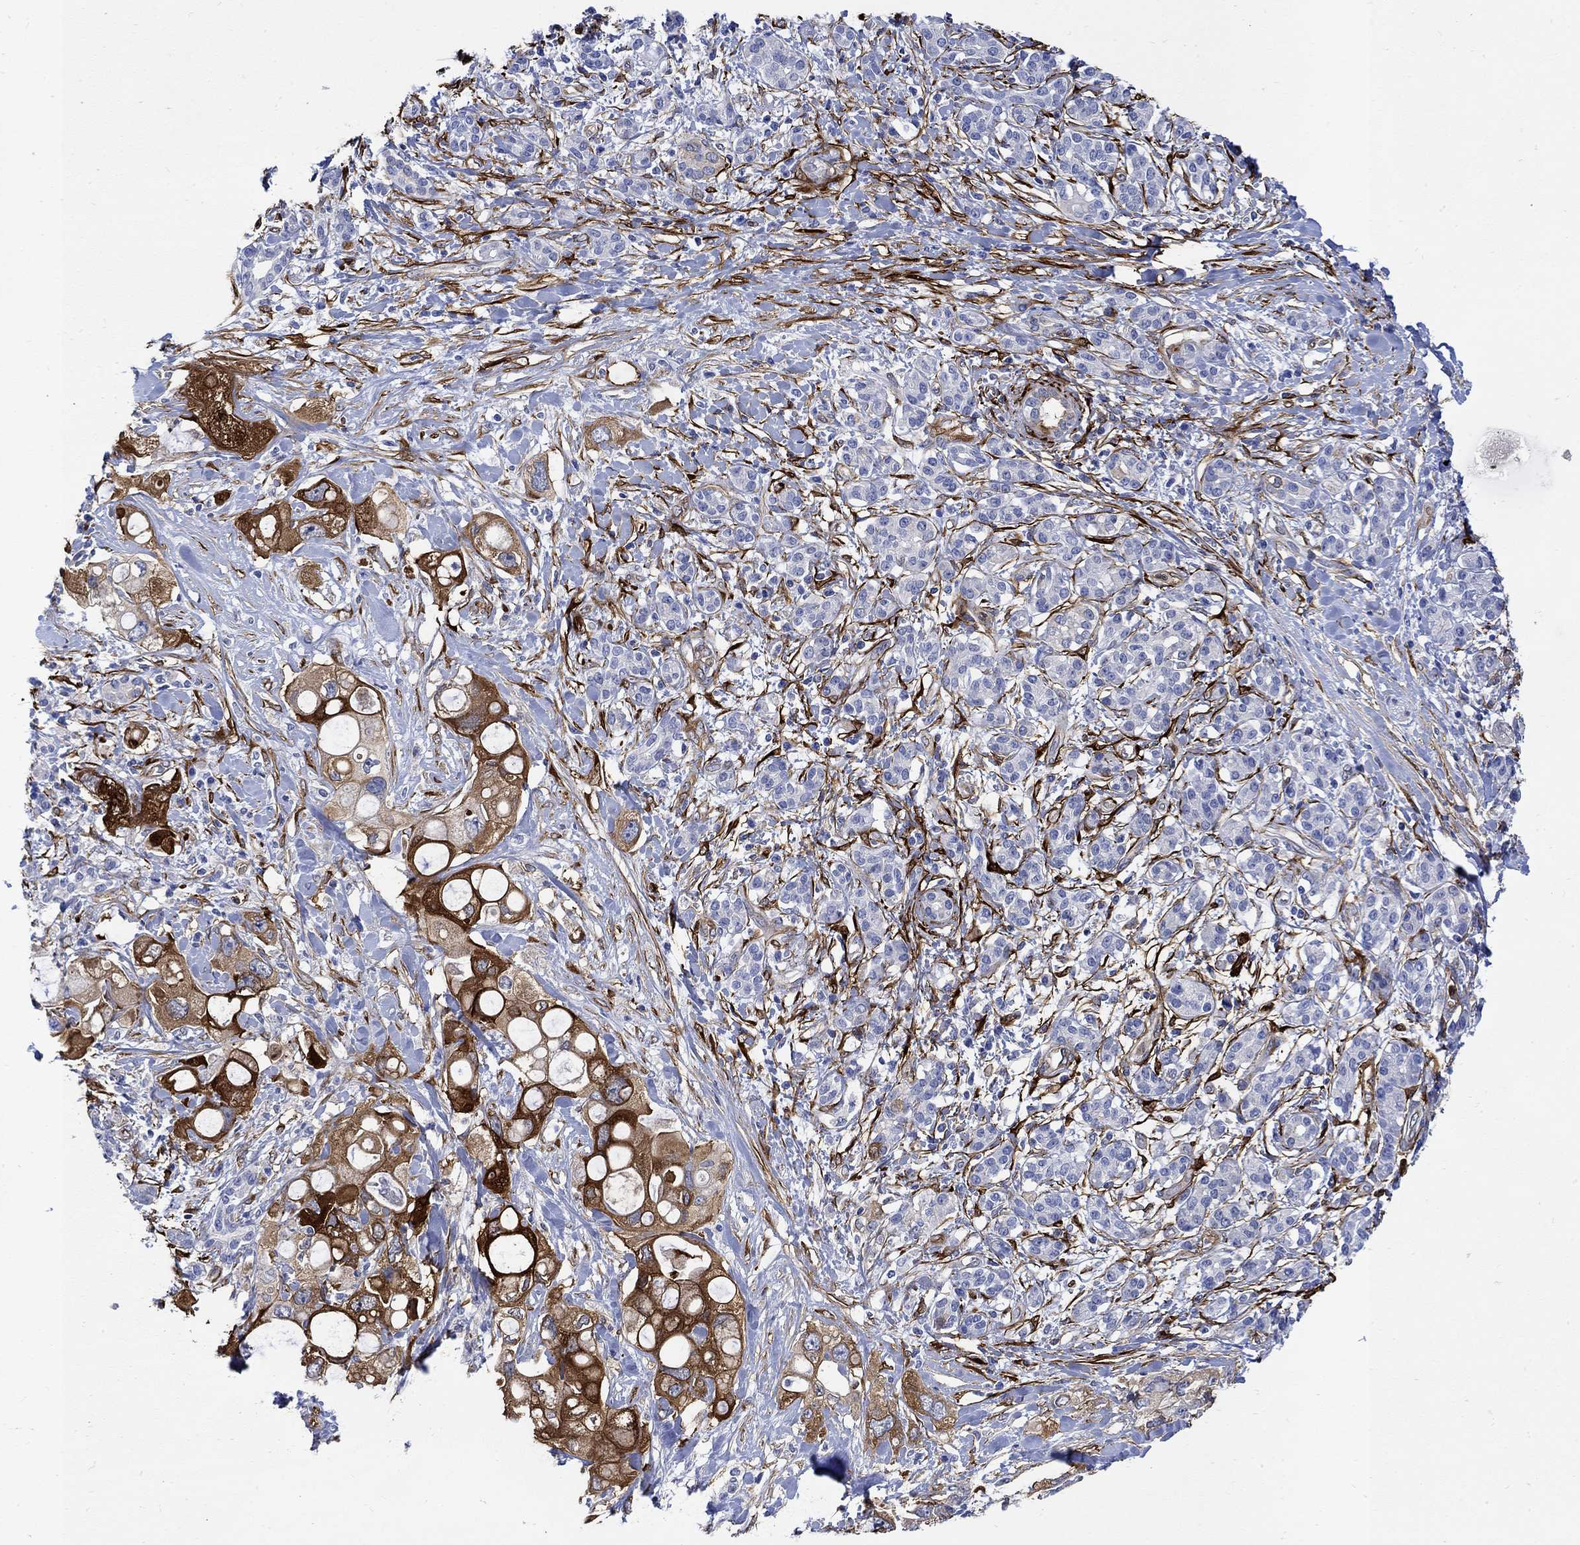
{"staining": {"intensity": "strong", "quantity": ">75%", "location": "cytoplasmic/membranous"}, "tissue": "pancreatic cancer", "cell_type": "Tumor cells", "image_type": "cancer", "snomed": [{"axis": "morphology", "description": "Adenocarcinoma, NOS"}, {"axis": "topography", "description": "Pancreas"}], "caption": "A brown stain highlights strong cytoplasmic/membranous positivity of a protein in pancreatic adenocarcinoma tumor cells.", "gene": "TGM2", "patient": {"sex": "female", "age": 56}}